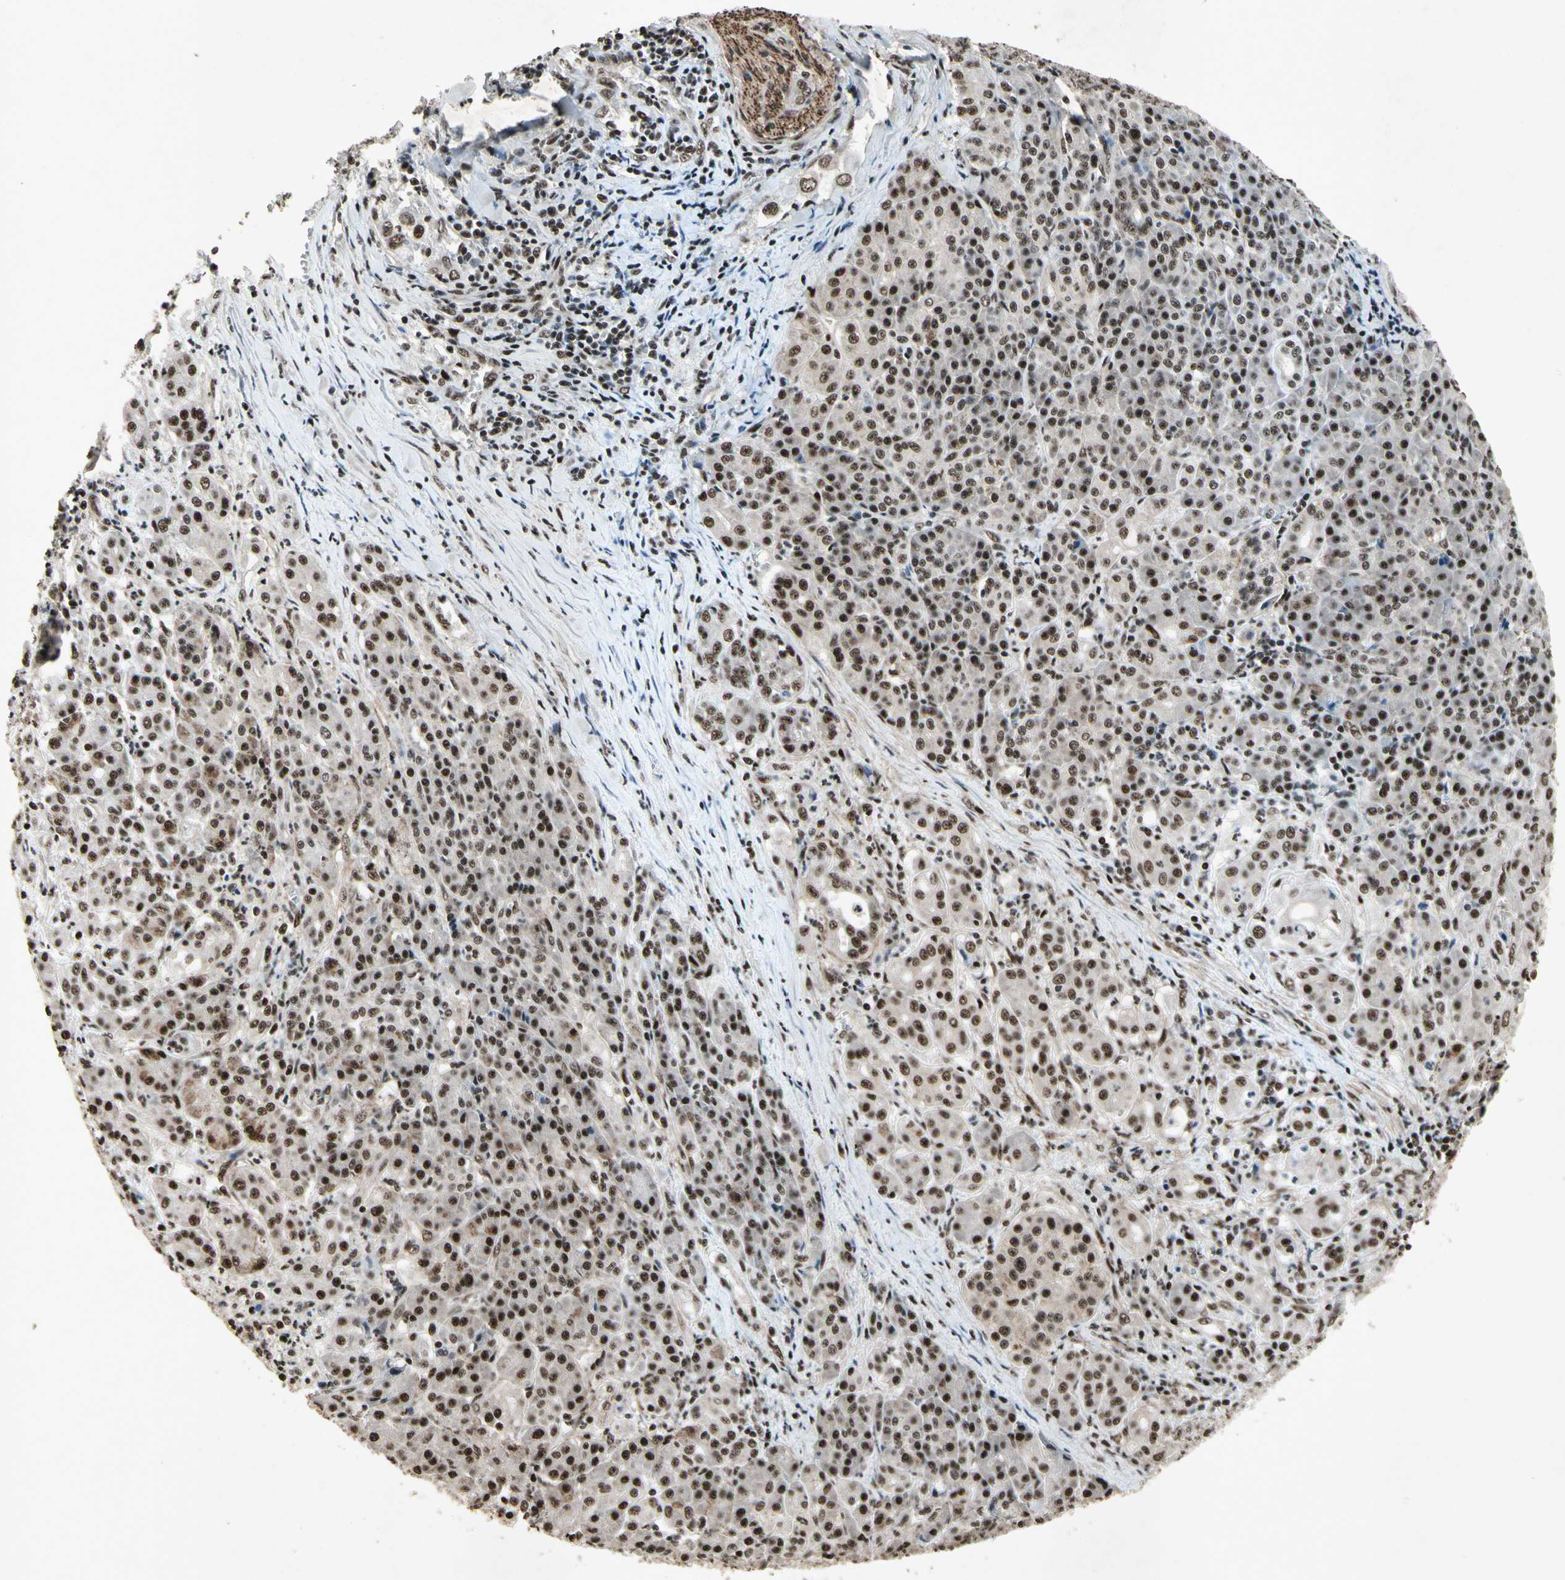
{"staining": {"intensity": "strong", "quantity": ">75%", "location": "nuclear"}, "tissue": "pancreatic cancer", "cell_type": "Tumor cells", "image_type": "cancer", "snomed": [{"axis": "morphology", "description": "Adenocarcinoma, NOS"}, {"axis": "topography", "description": "Pancreas"}], "caption": "Protein analysis of adenocarcinoma (pancreatic) tissue displays strong nuclear staining in about >75% of tumor cells.", "gene": "TBX2", "patient": {"sex": "male", "age": 70}}